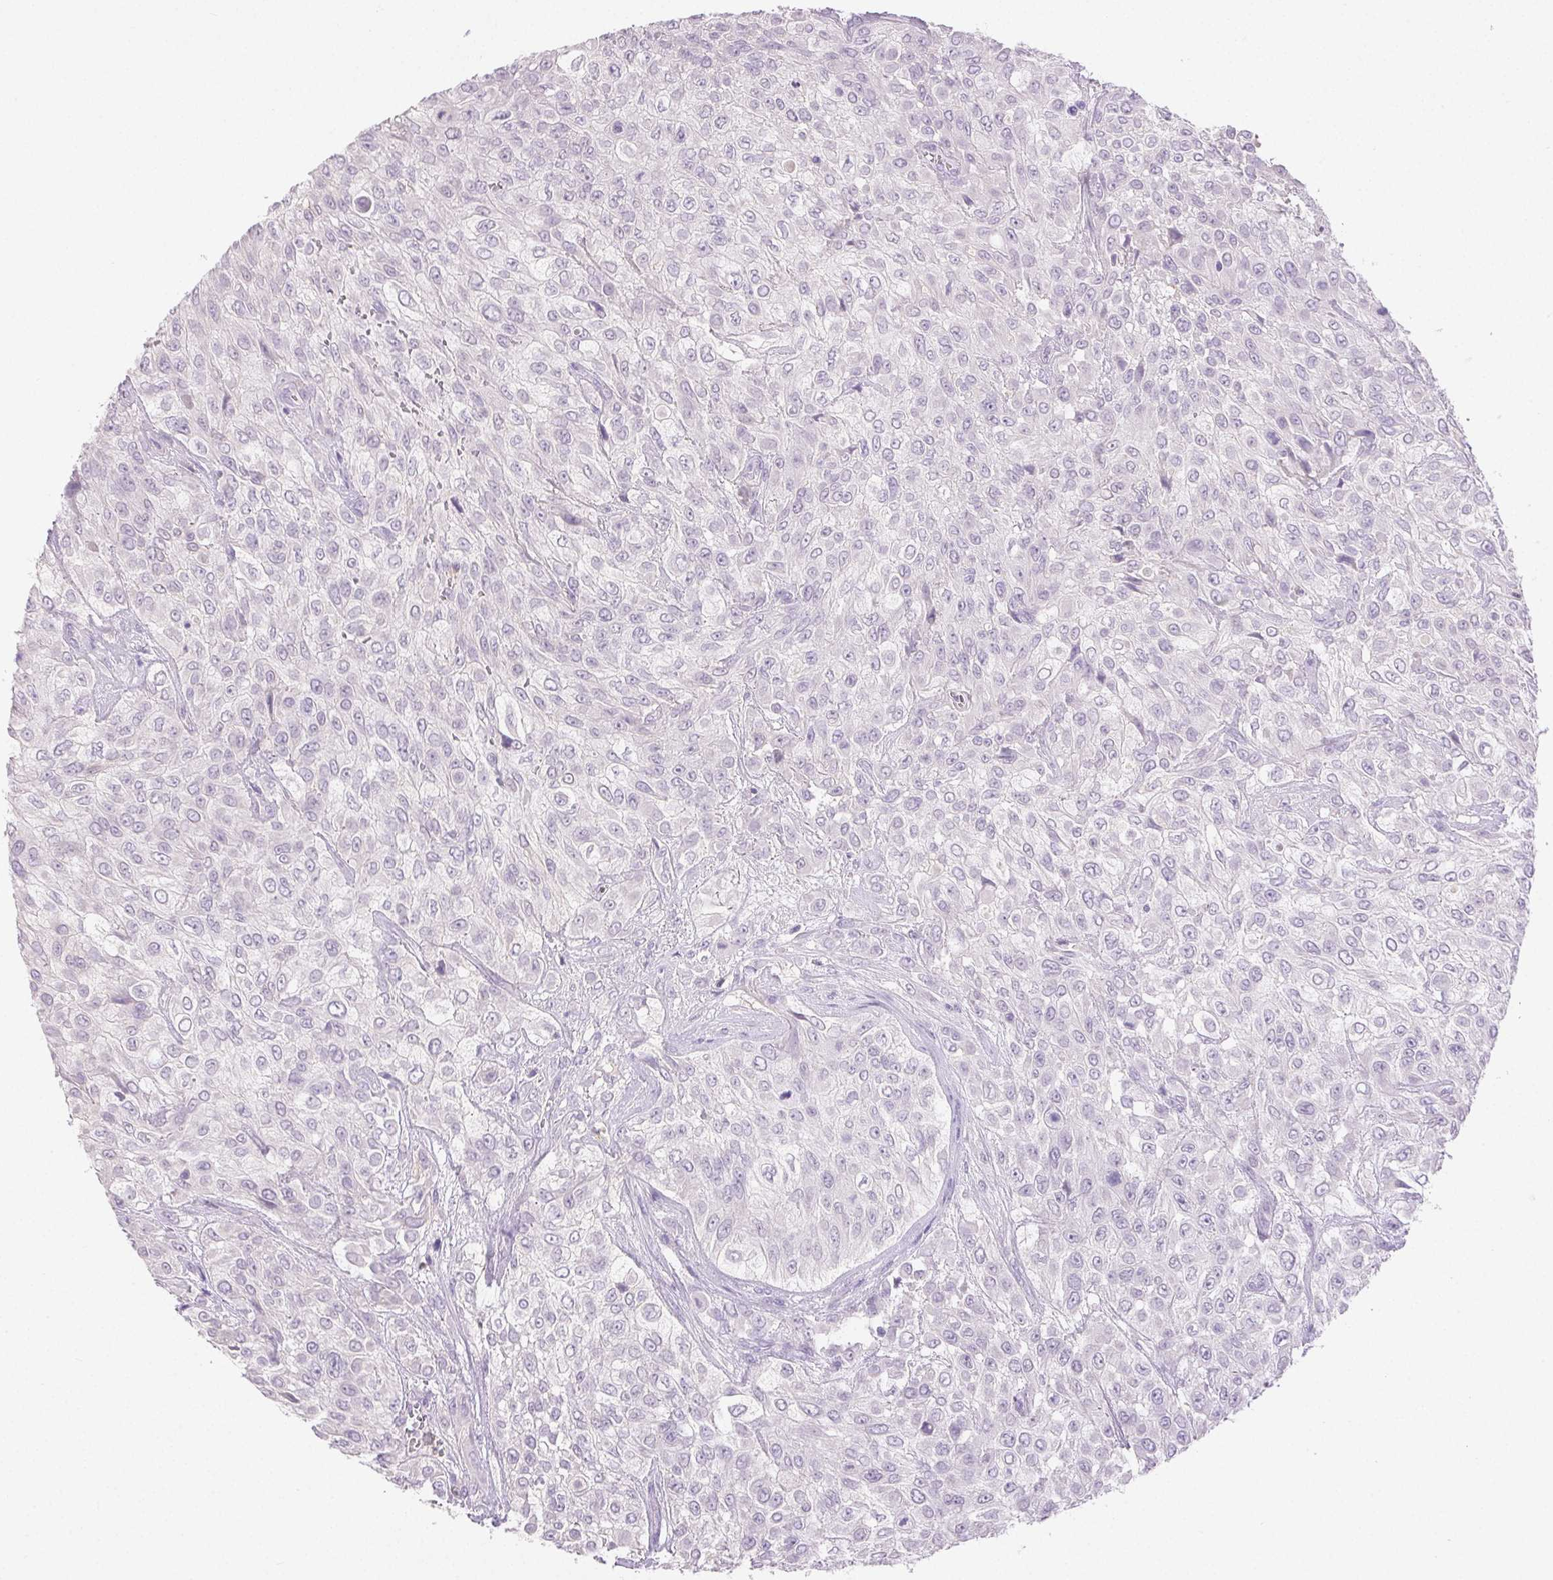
{"staining": {"intensity": "negative", "quantity": "none", "location": "none"}, "tissue": "urothelial cancer", "cell_type": "Tumor cells", "image_type": "cancer", "snomed": [{"axis": "morphology", "description": "Urothelial carcinoma, High grade"}, {"axis": "topography", "description": "Urinary bladder"}], "caption": "An immunohistochemistry (IHC) micrograph of urothelial cancer is shown. There is no staining in tumor cells of urothelial cancer. The staining is performed using DAB brown chromogen with nuclei counter-stained in using hematoxylin.", "gene": "EMX2", "patient": {"sex": "male", "age": 57}}